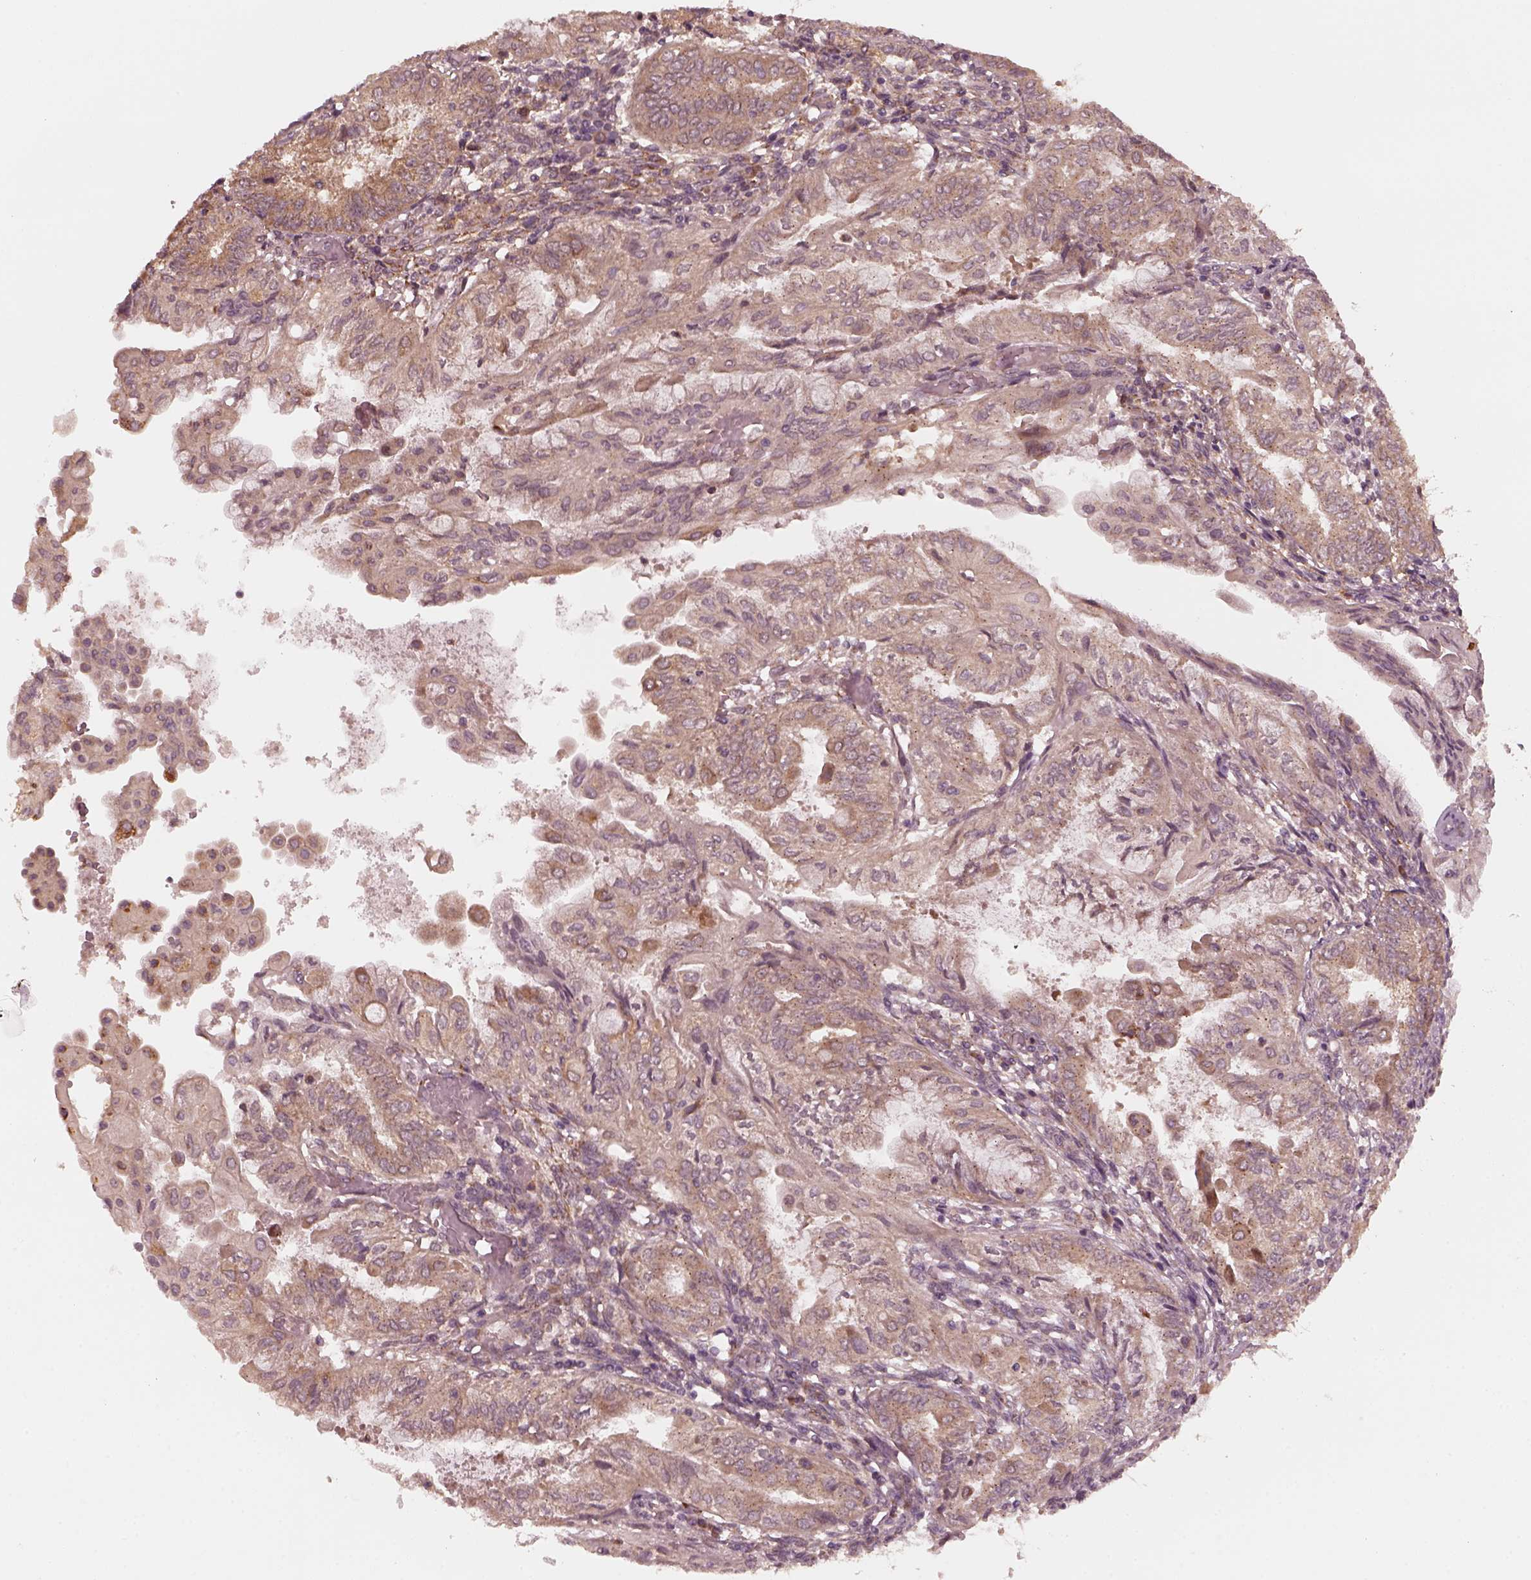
{"staining": {"intensity": "weak", "quantity": "25%-75%", "location": "cytoplasmic/membranous"}, "tissue": "endometrial cancer", "cell_type": "Tumor cells", "image_type": "cancer", "snomed": [{"axis": "morphology", "description": "Adenocarcinoma, NOS"}, {"axis": "topography", "description": "Endometrium"}], "caption": "Brown immunohistochemical staining in human endometrial cancer shows weak cytoplasmic/membranous positivity in approximately 25%-75% of tumor cells.", "gene": "FAF2", "patient": {"sex": "female", "age": 68}}